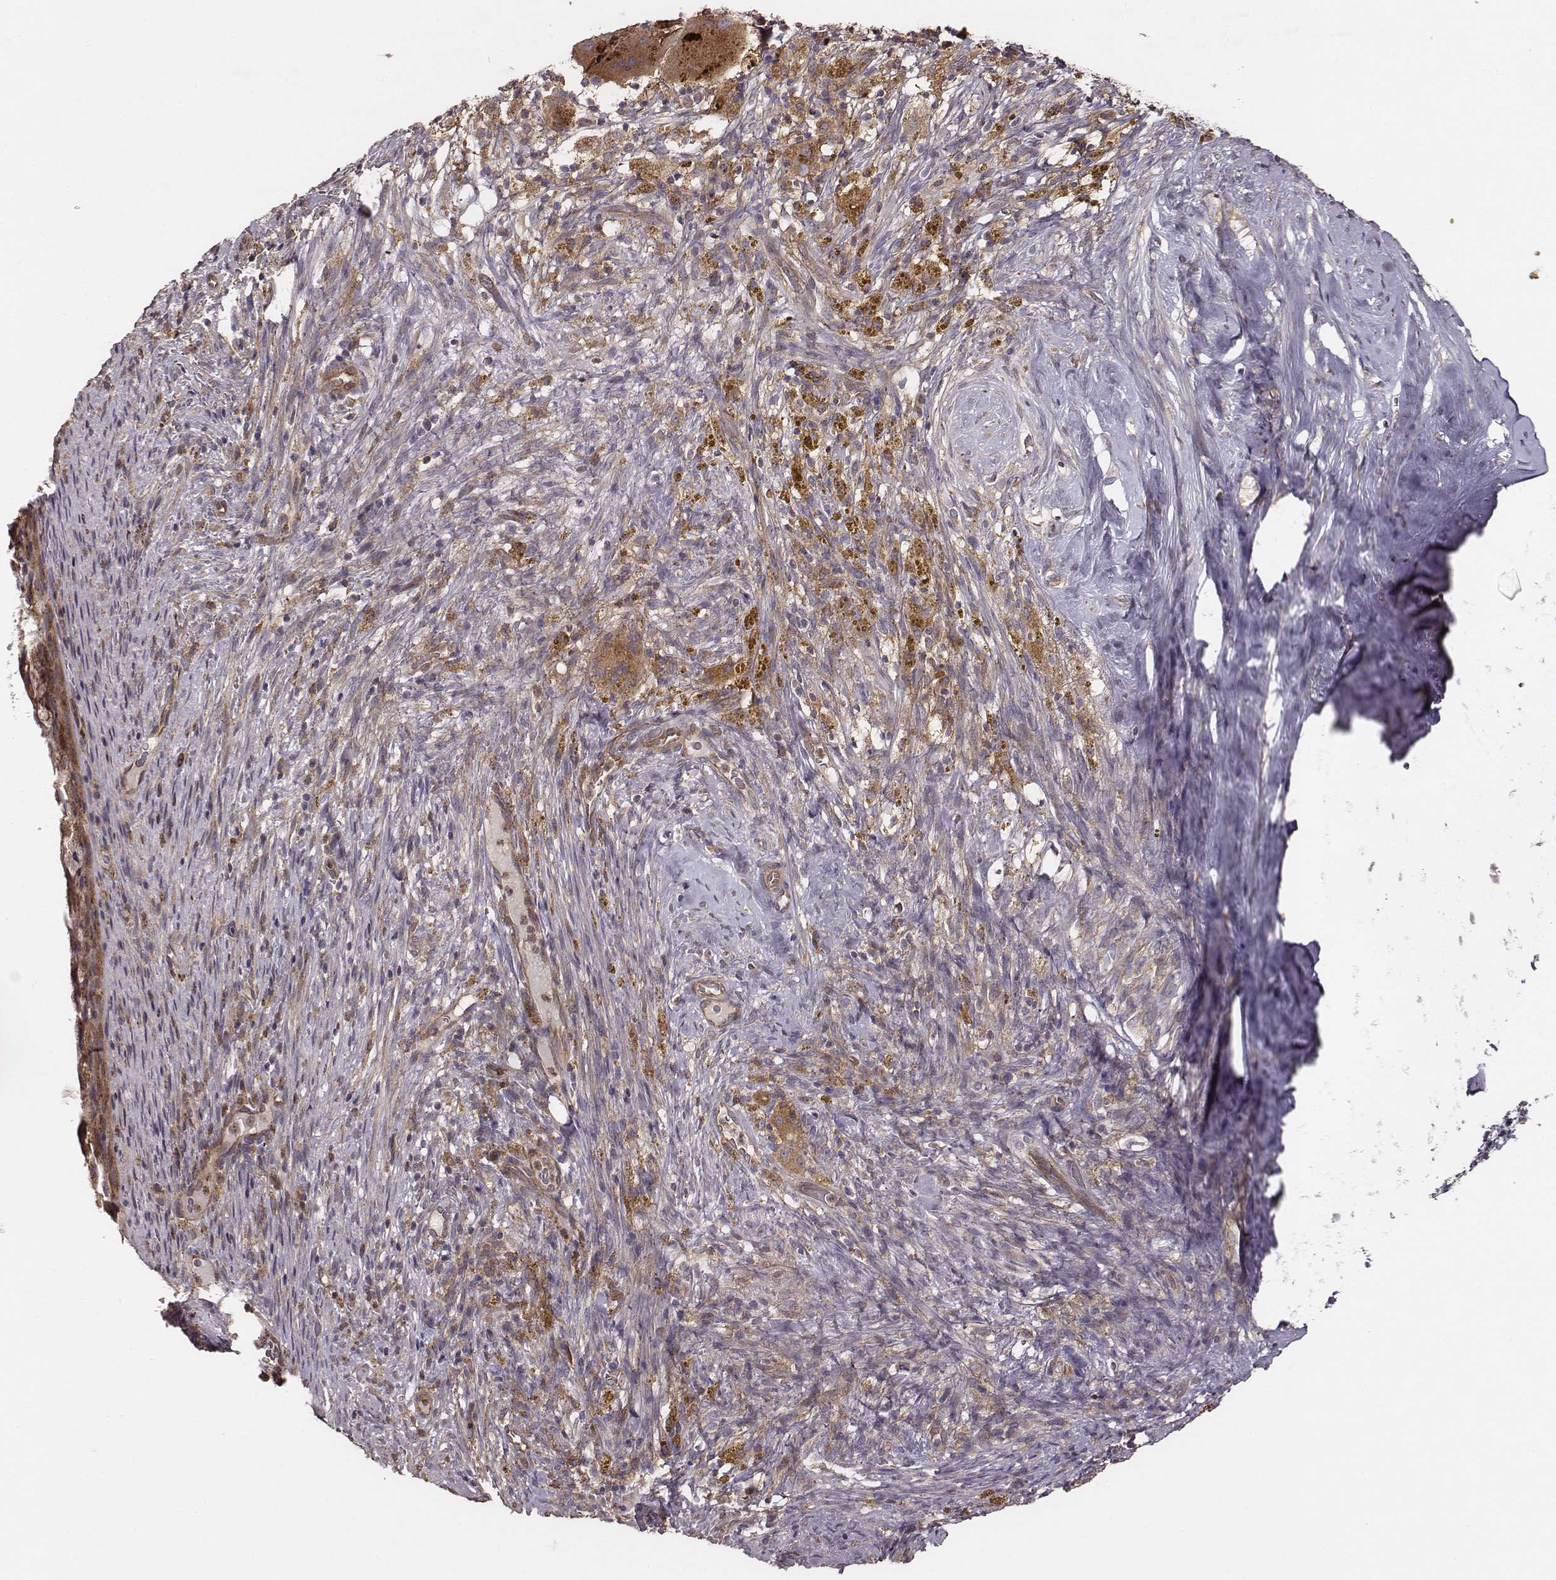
{"staining": {"intensity": "moderate", "quantity": ">75%", "location": "cytoplasmic/membranous"}, "tissue": "cervical cancer", "cell_type": "Tumor cells", "image_type": "cancer", "snomed": [{"axis": "morphology", "description": "Squamous cell carcinoma, NOS"}, {"axis": "topography", "description": "Cervix"}], "caption": "Squamous cell carcinoma (cervical) tissue shows moderate cytoplasmic/membranous staining in approximately >75% of tumor cells", "gene": "VPS26A", "patient": {"sex": "female", "age": 51}}